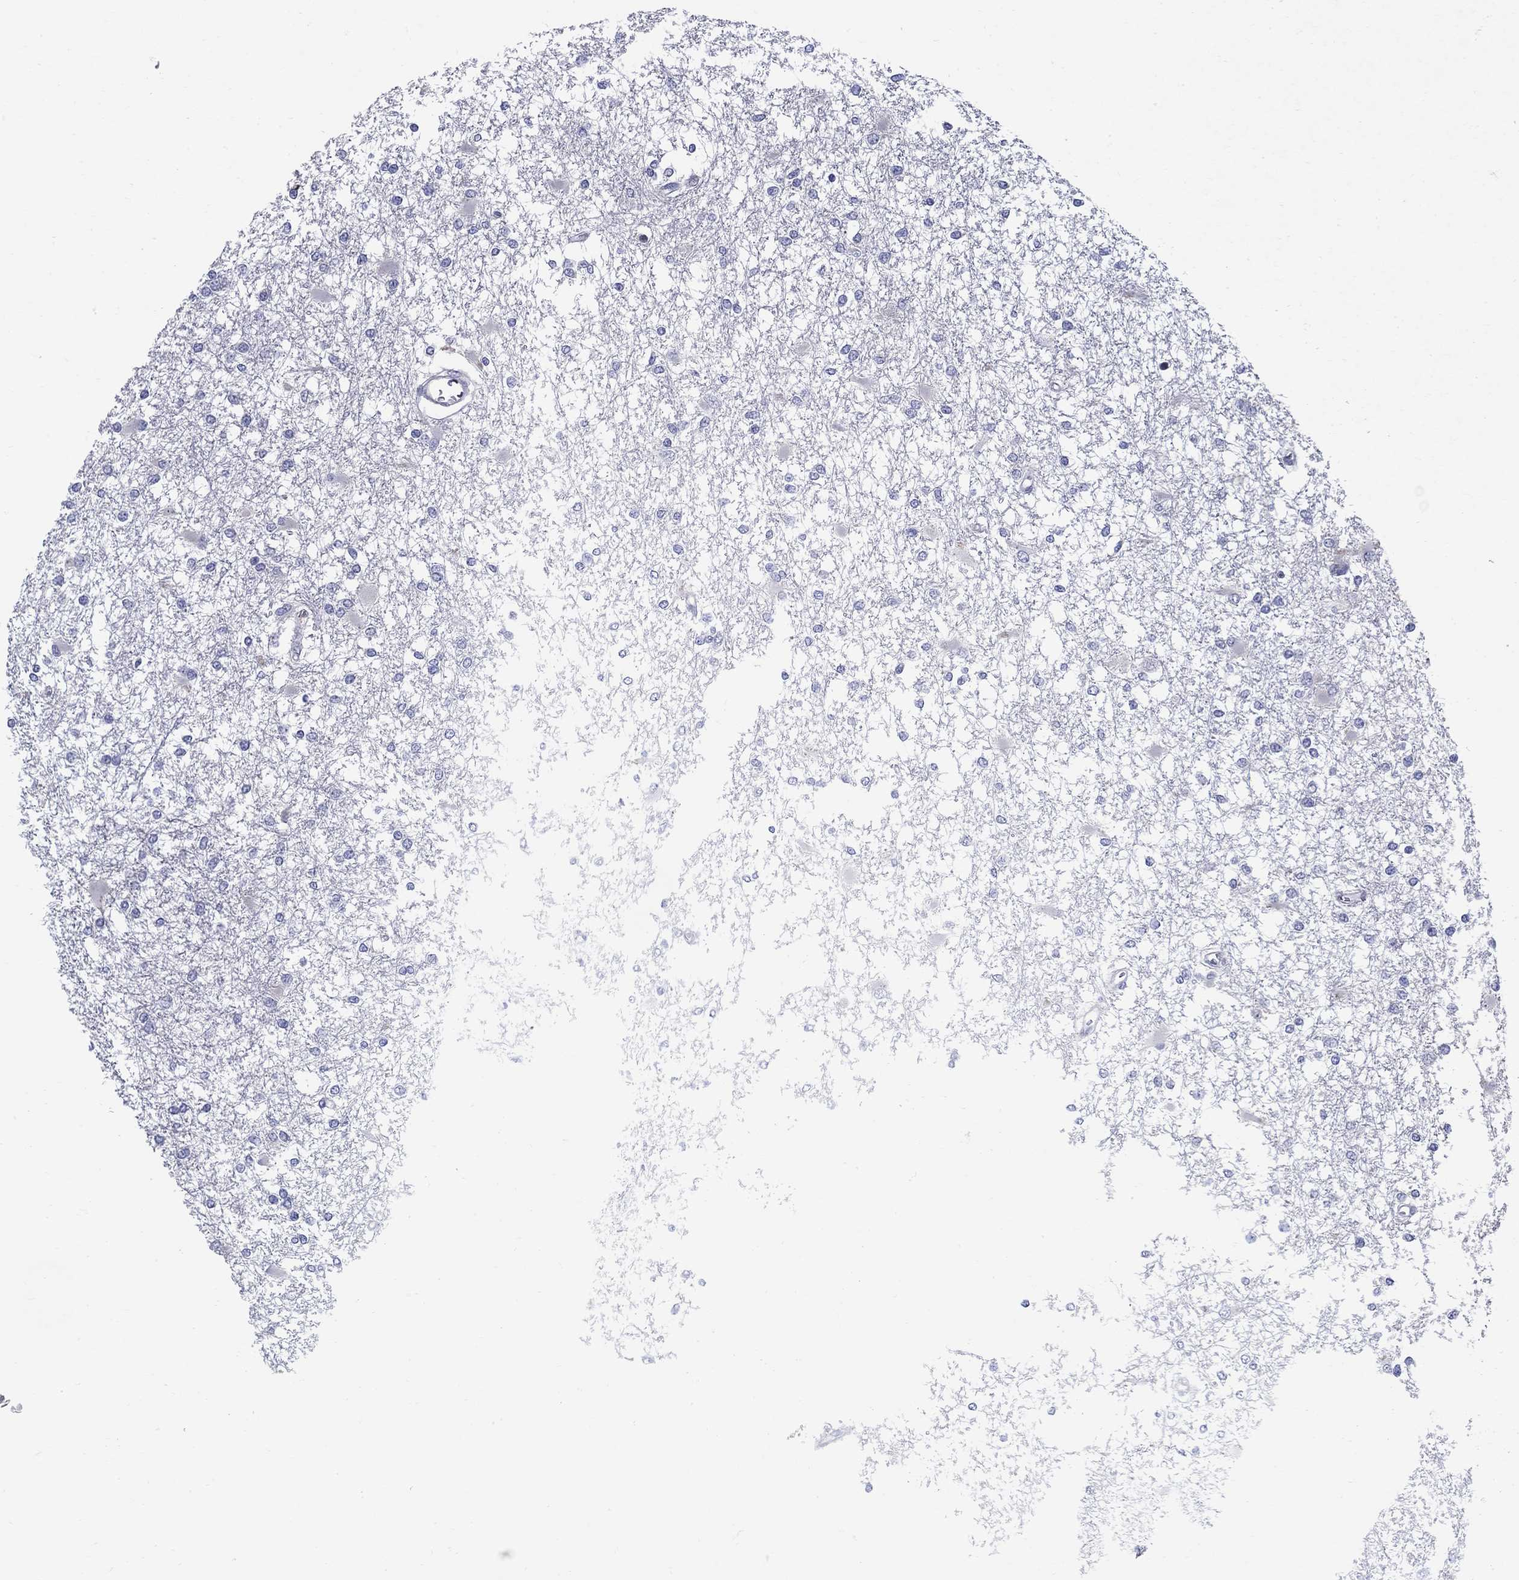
{"staining": {"intensity": "negative", "quantity": "none", "location": "none"}, "tissue": "glioma", "cell_type": "Tumor cells", "image_type": "cancer", "snomed": [{"axis": "morphology", "description": "Glioma, malignant, High grade"}, {"axis": "topography", "description": "Cerebral cortex"}], "caption": "High-grade glioma (malignant) was stained to show a protein in brown. There is no significant expression in tumor cells. (DAB (3,3'-diaminobenzidine) IHC visualized using brightfield microscopy, high magnification).", "gene": "ABCA4", "patient": {"sex": "male", "age": 79}}